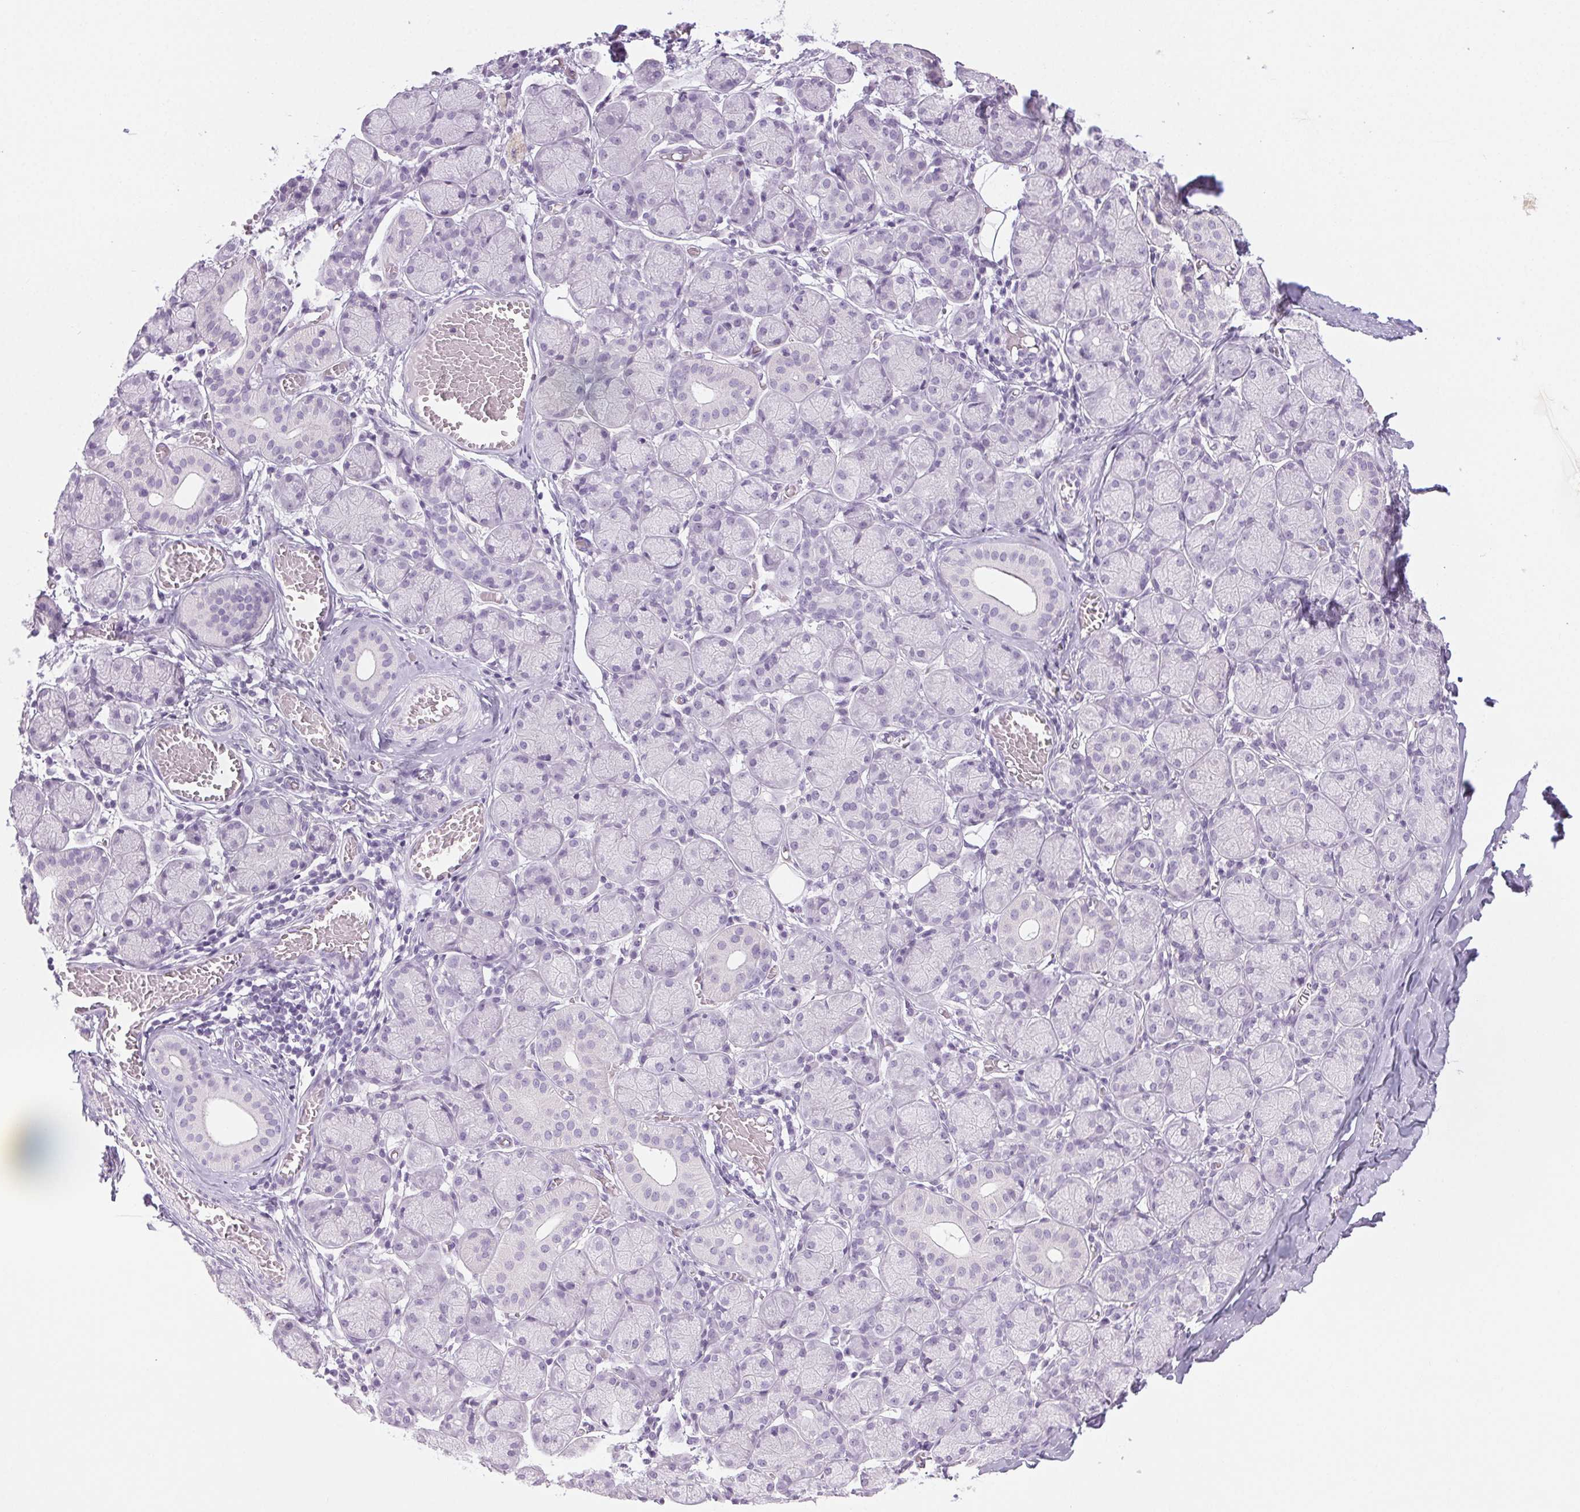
{"staining": {"intensity": "negative", "quantity": "none", "location": "none"}, "tissue": "salivary gland", "cell_type": "Glandular cells", "image_type": "normal", "snomed": [{"axis": "morphology", "description": "Normal tissue, NOS"}, {"axis": "topography", "description": "Salivary gland"}, {"axis": "topography", "description": "Peripheral nerve tissue"}], "caption": "Glandular cells show no significant protein expression in unremarkable salivary gland. Brightfield microscopy of immunohistochemistry stained with DAB (brown) and hematoxylin (blue), captured at high magnification.", "gene": "LRP2", "patient": {"sex": "female", "age": 24}}